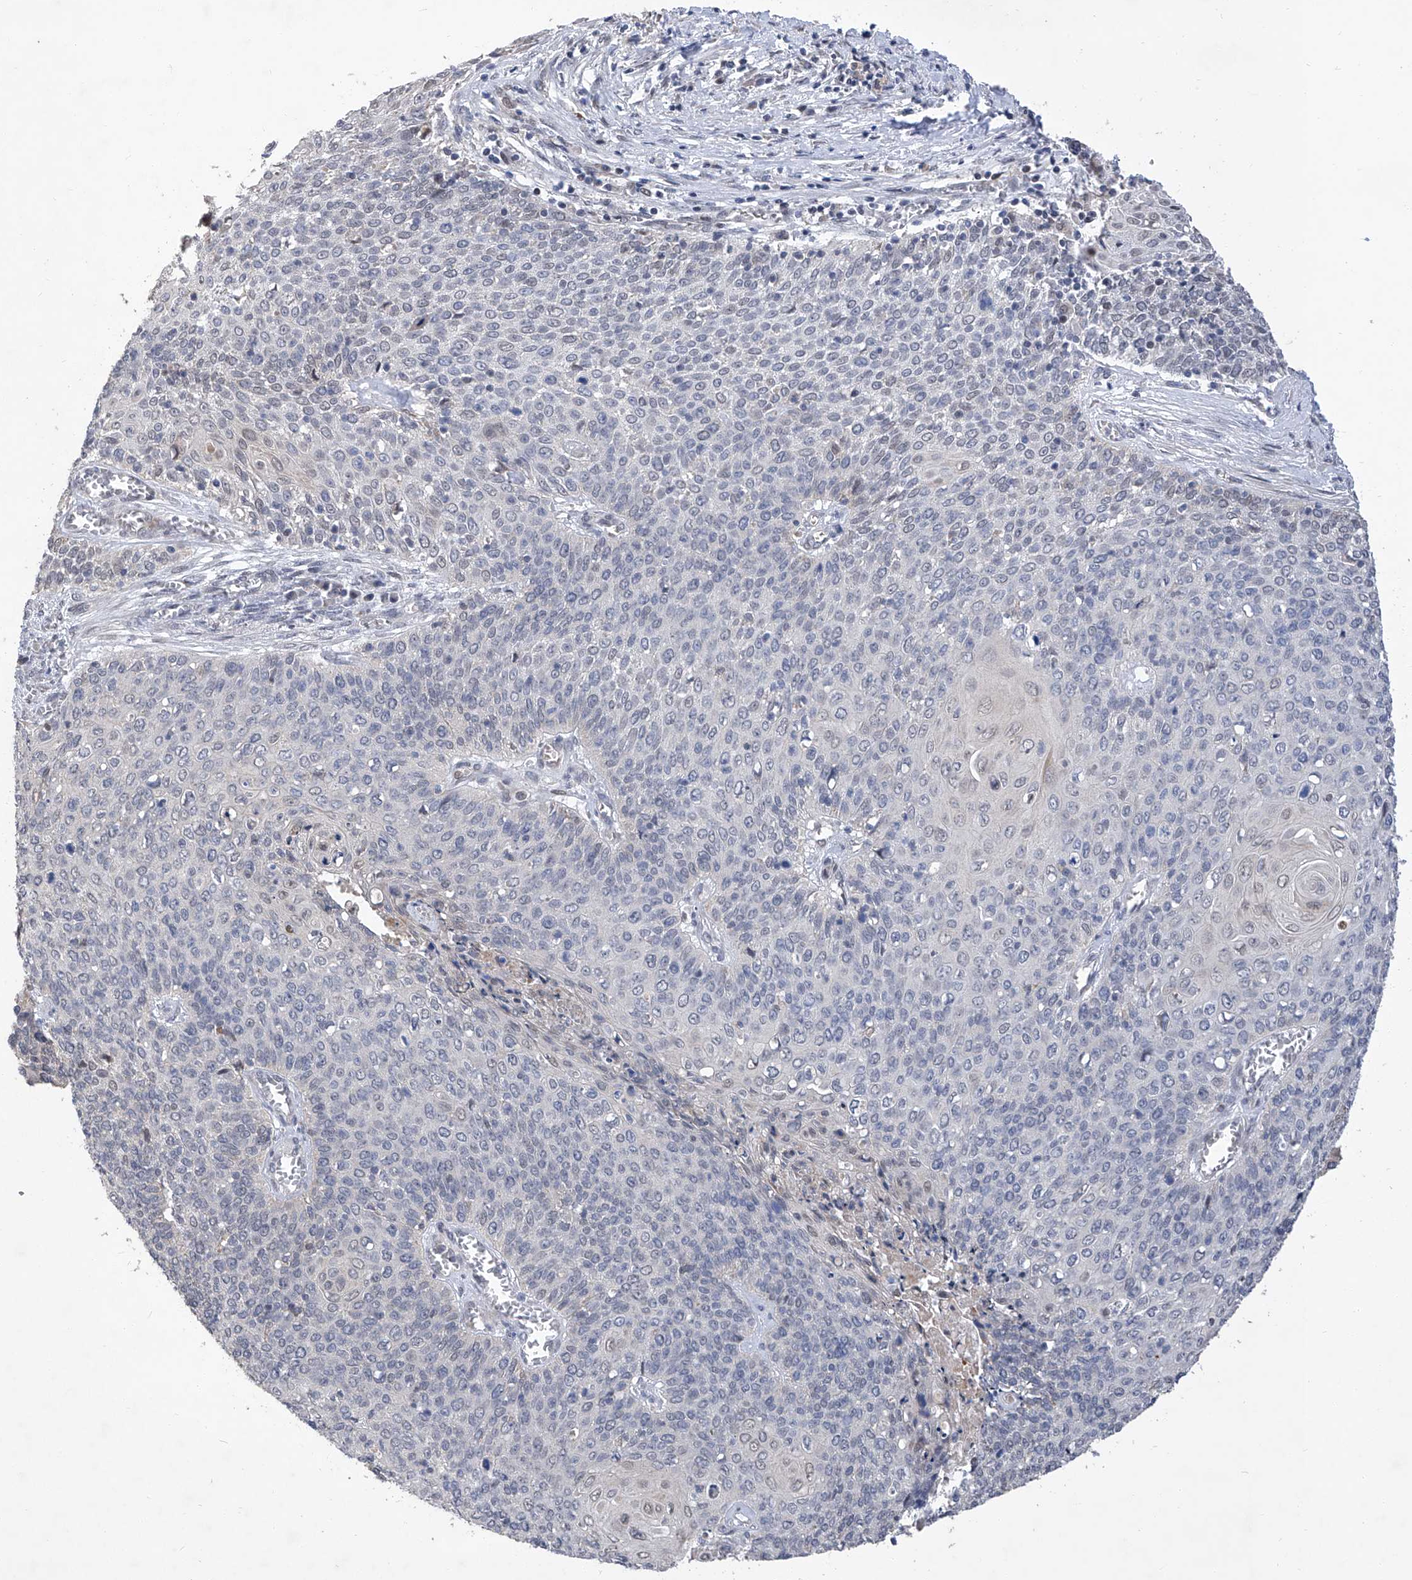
{"staining": {"intensity": "negative", "quantity": "none", "location": "none"}, "tissue": "cervical cancer", "cell_type": "Tumor cells", "image_type": "cancer", "snomed": [{"axis": "morphology", "description": "Squamous cell carcinoma, NOS"}, {"axis": "topography", "description": "Cervix"}], "caption": "IHC of human squamous cell carcinoma (cervical) shows no staining in tumor cells.", "gene": "FARP2", "patient": {"sex": "female", "age": 39}}